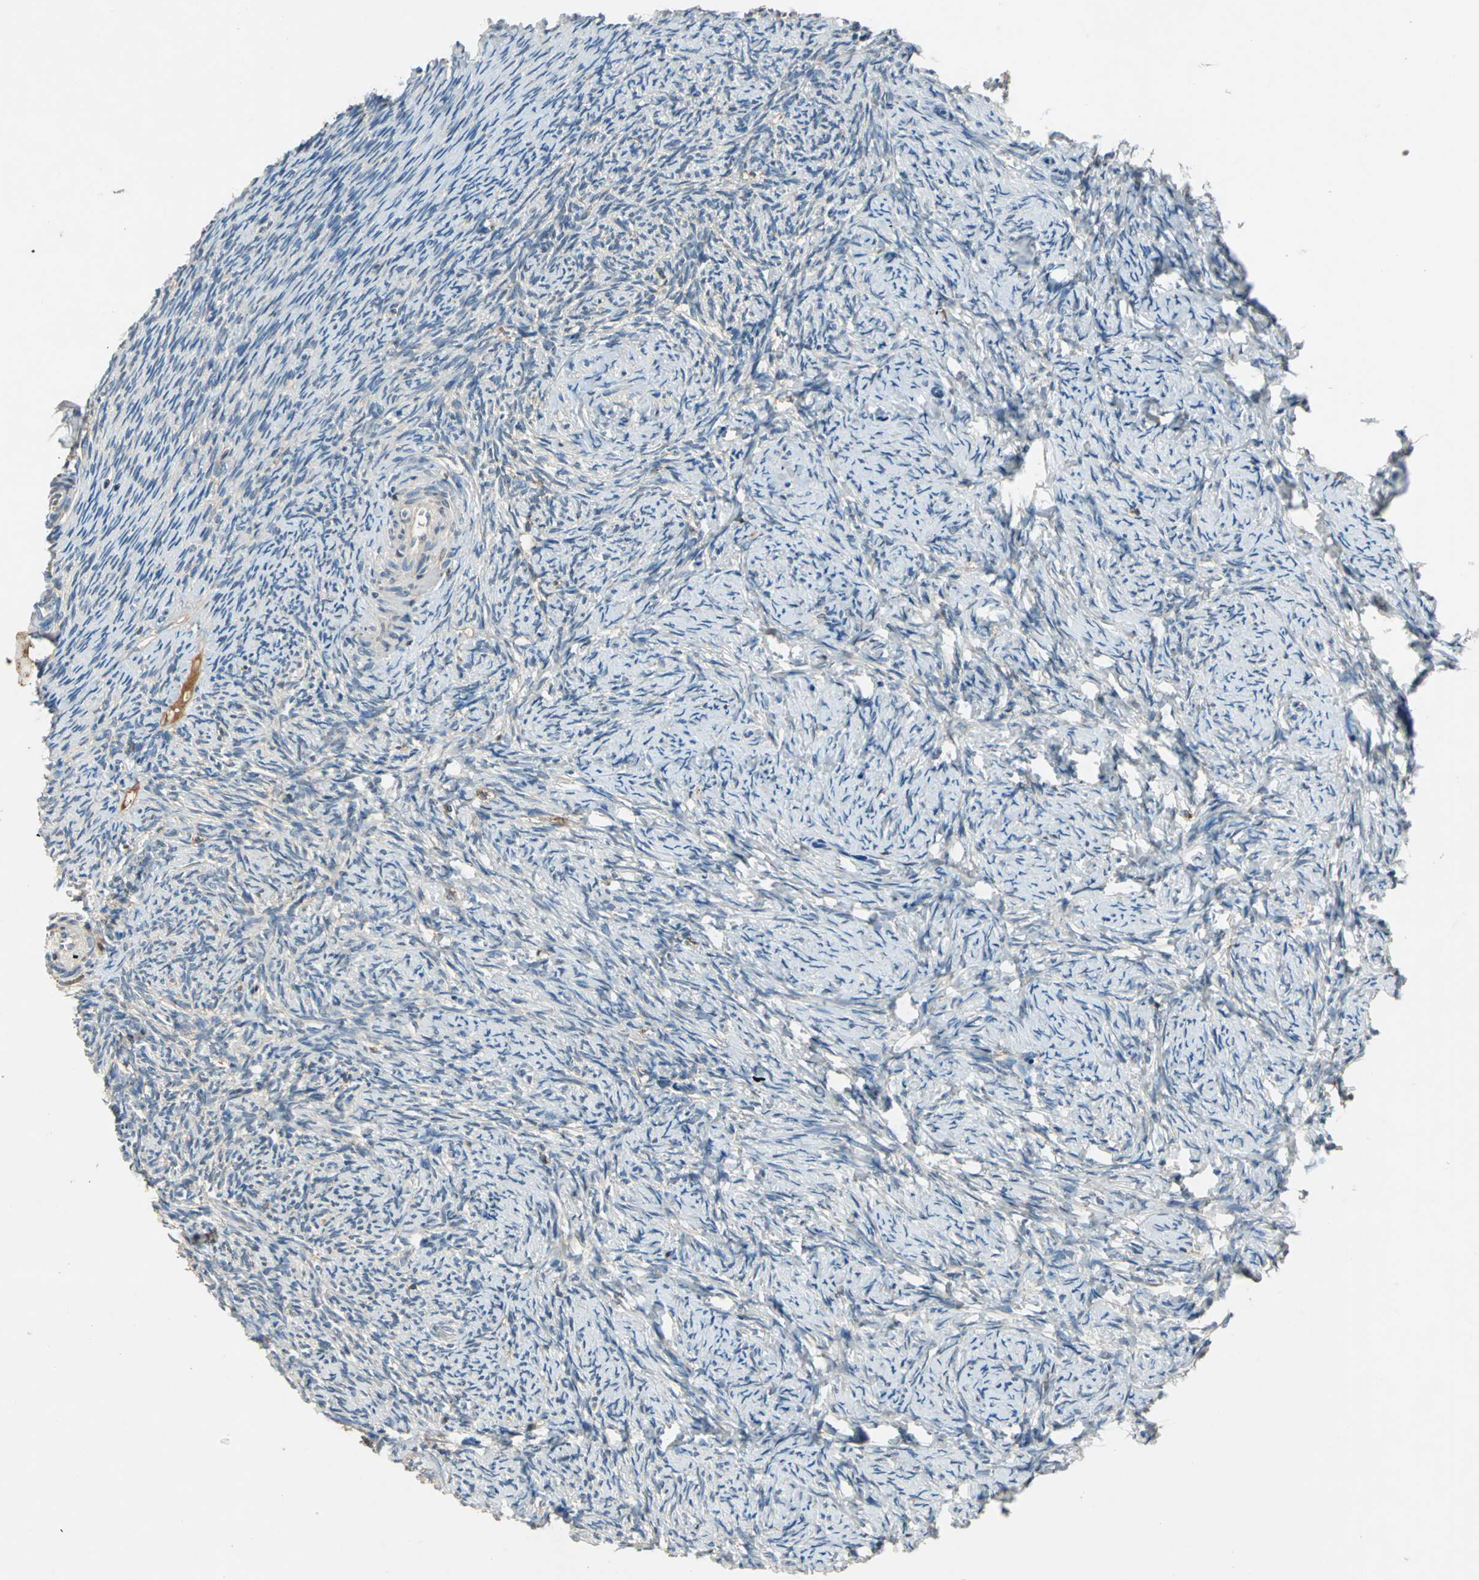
{"staining": {"intensity": "weak", "quantity": "<25%", "location": "cytoplasmic/membranous"}, "tissue": "ovary", "cell_type": "Ovarian stroma cells", "image_type": "normal", "snomed": [{"axis": "morphology", "description": "Normal tissue, NOS"}, {"axis": "topography", "description": "Ovary"}], "caption": "Immunohistochemistry of unremarkable ovary exhibits no staining in ovarian stroma cells.", "gene": "SLC19A2", "patient": {"sex": "female", "age": 60}}